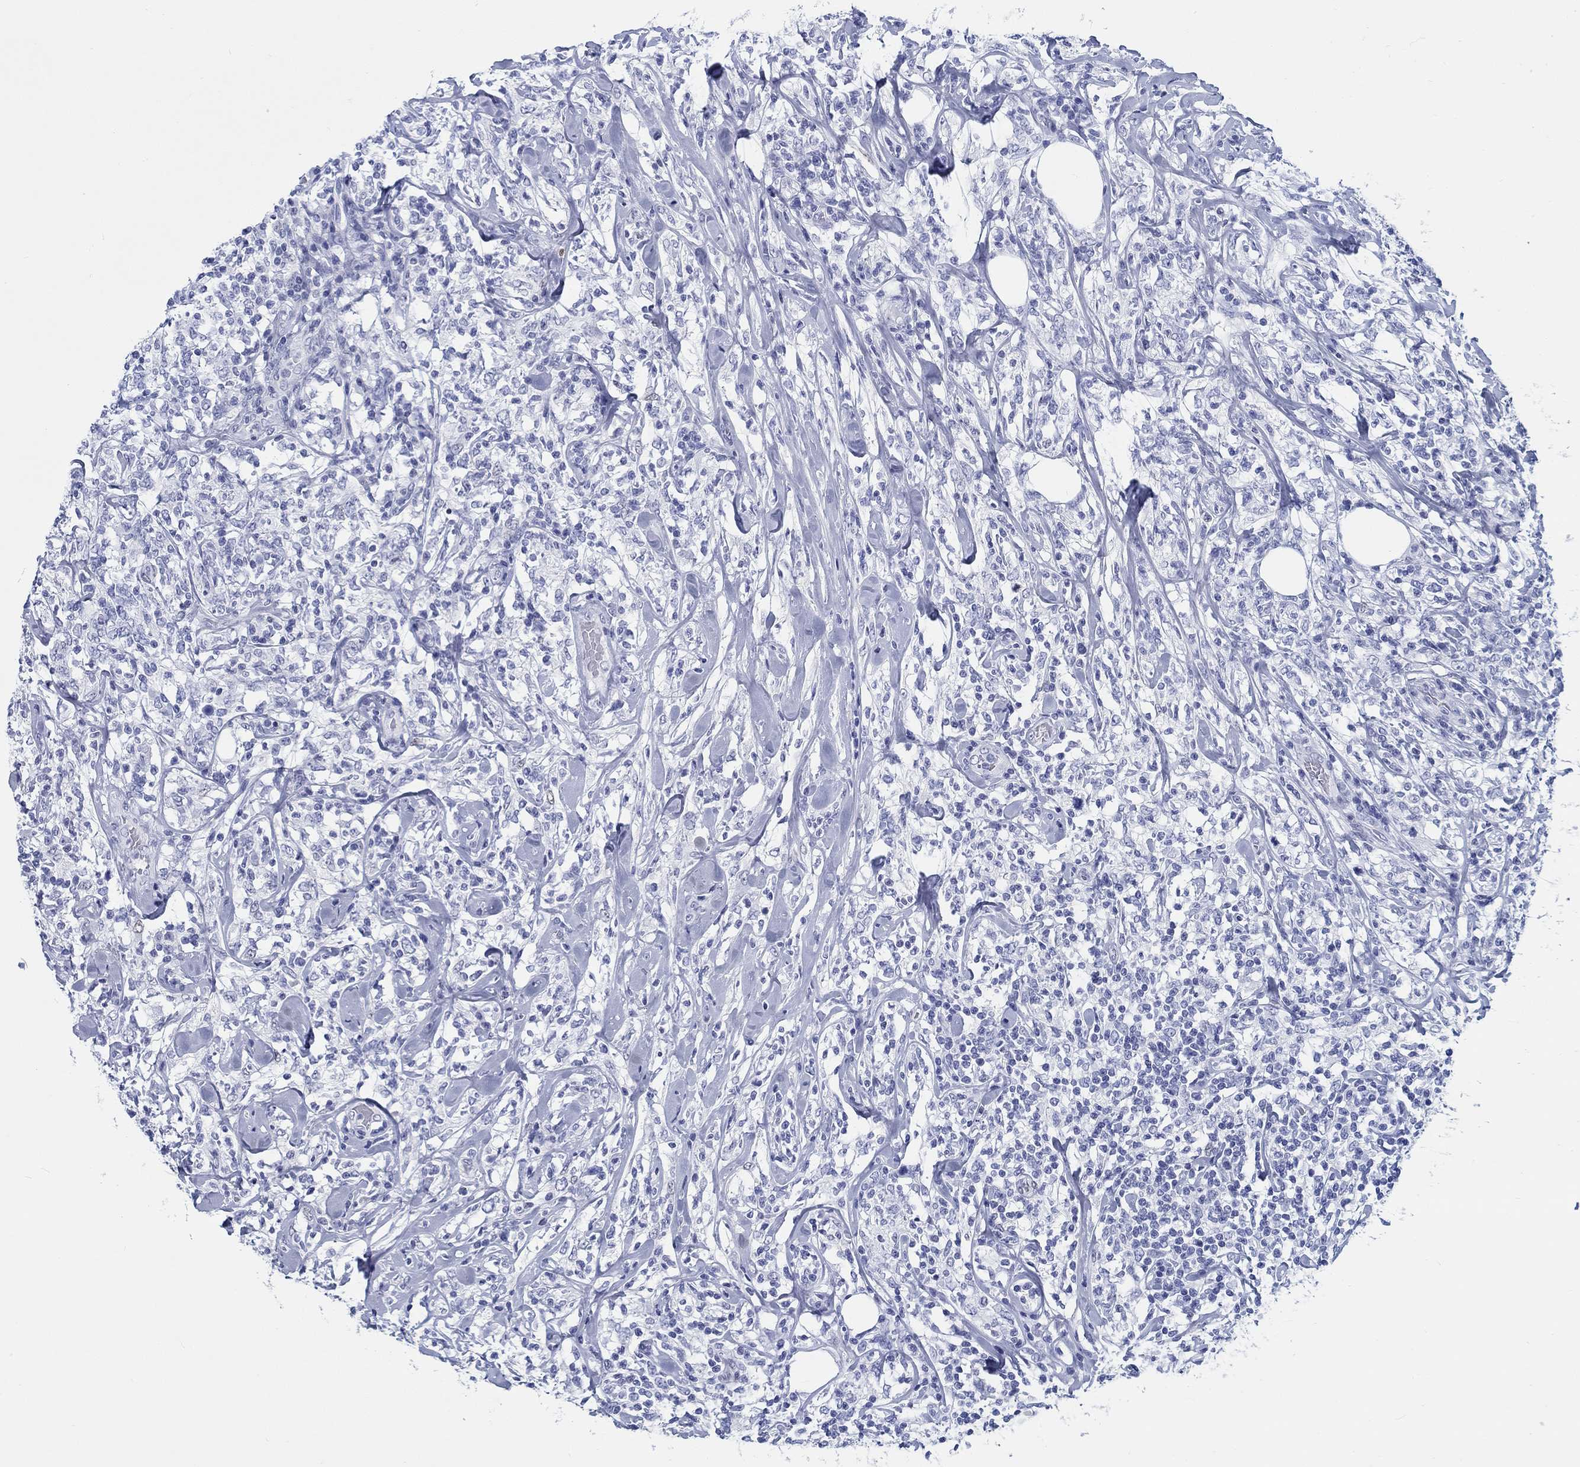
{"staining": {"intensity": "negative", "quantity": "none", "location": "none"}, "tissue": "lymphoma", "cell_type": "Tumor cells", "image_type": "cancer", "snomed": [{"axis": "morphology", "description": "Malignant lymphoma, non-Hodgkin's type, High grade"}, {"axis": "topography", "description": "Lymph node"}], "caption": "DAB immunohistochemical staining of malignant lymphoma, non-Hodgkin's type (high-grade) shows no significant staining in tumor cells.", "gene": "H1-1", "patient": {"sex": "female", "age": 84}}